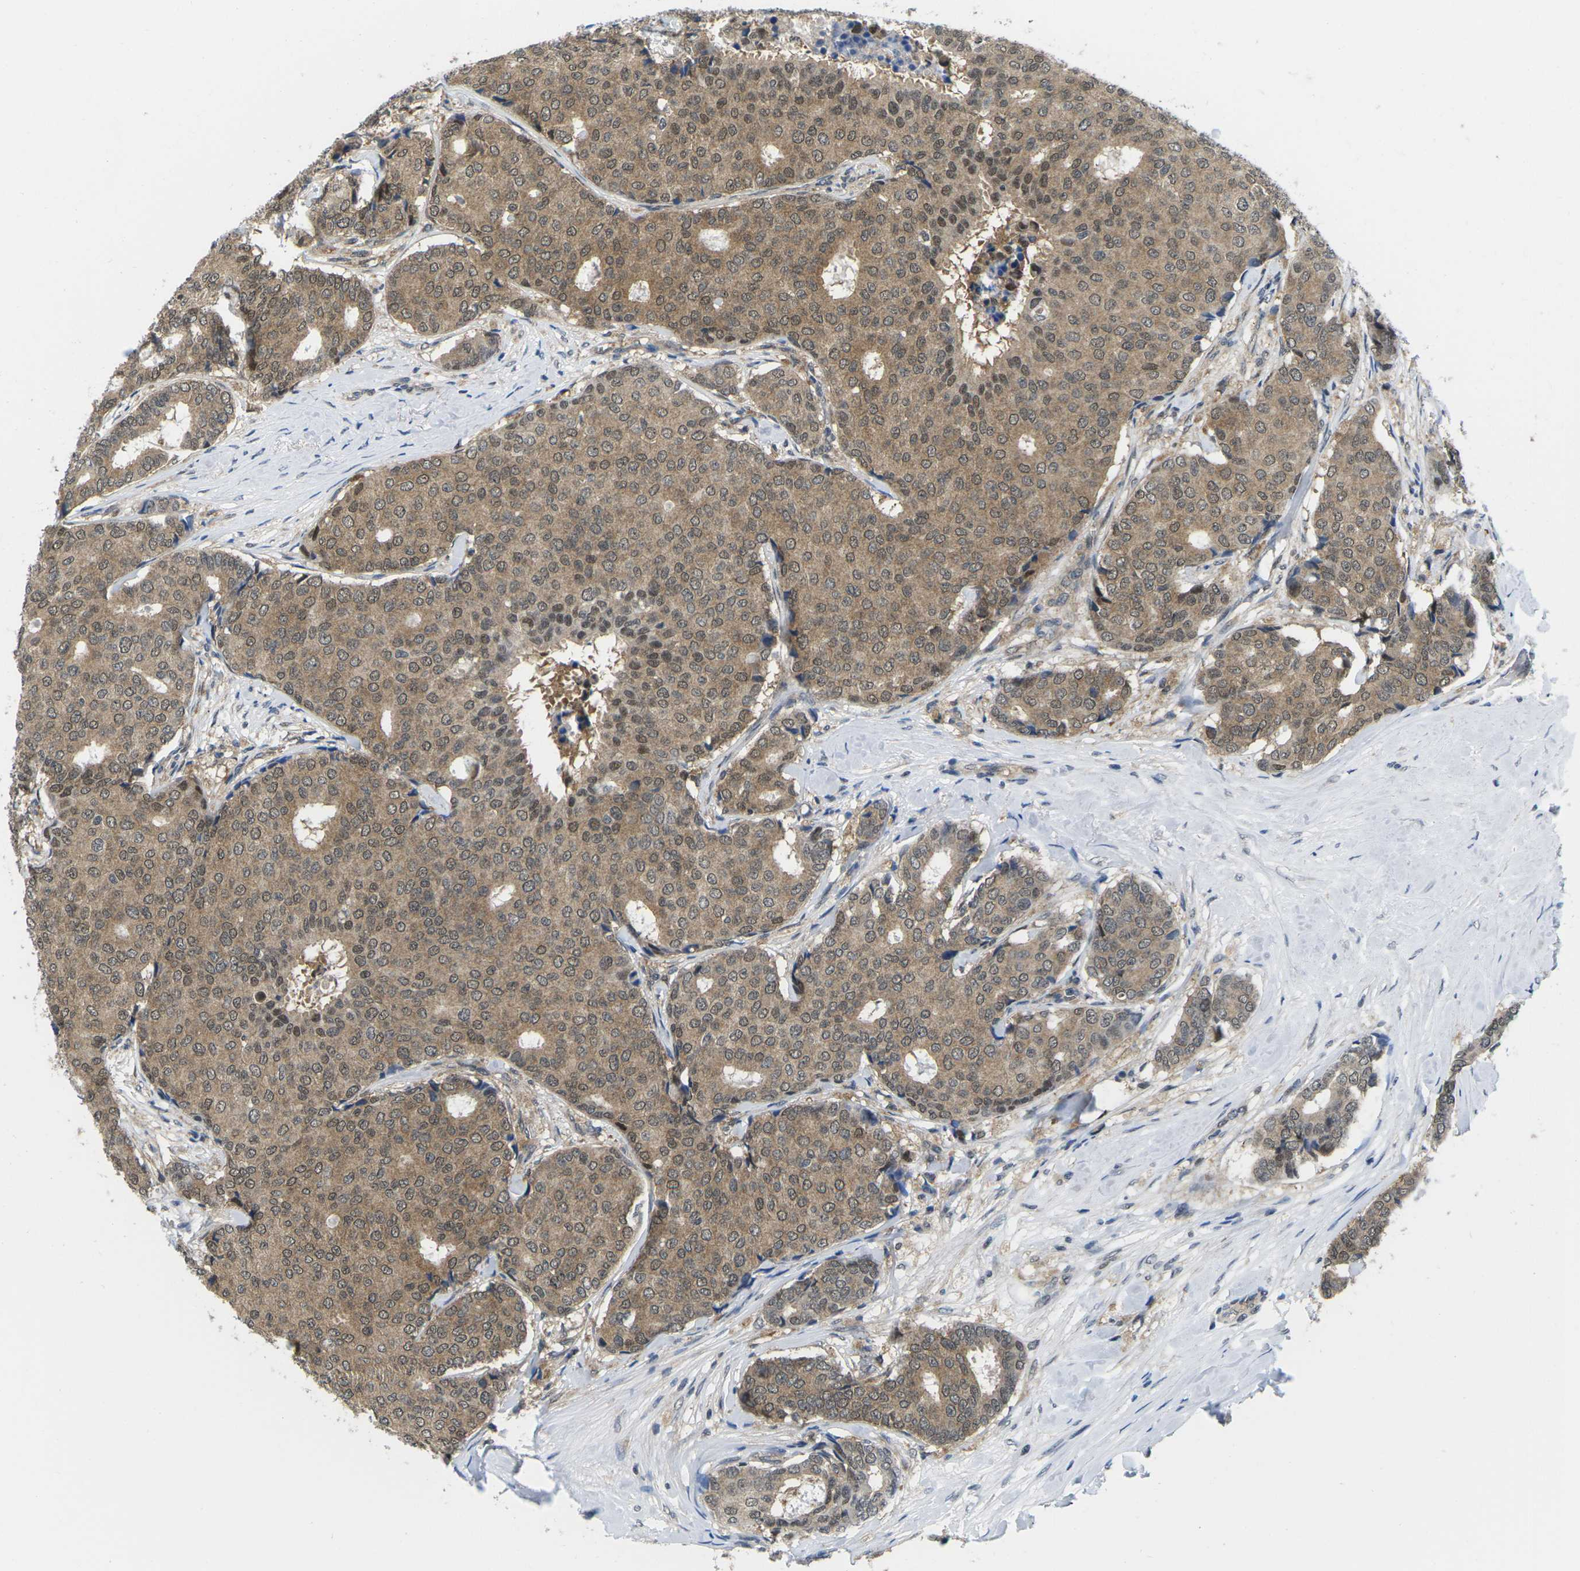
{"staining": {"intensity": "moderate", "quantity": ">75%", "location": "cytoplasmic/membranous,nuclear"}, "tissue": "breast cancer", "cell_type": "Tumor cells", "image_type": "cancer", "snomed": [{"axis": "morphology", "description": "Duct carcinoma"}, {"axis": "topography", "description": "Breast"}], "caption": "The histopathology image shows staining of intraductal carcinoma (breast), revealing moderate cytoplasmic/membranous and nuclear protein positivity (brown color) within tumor cells.", "gene": "UBA7", "patient": {"sex": "female", "age": 75}}